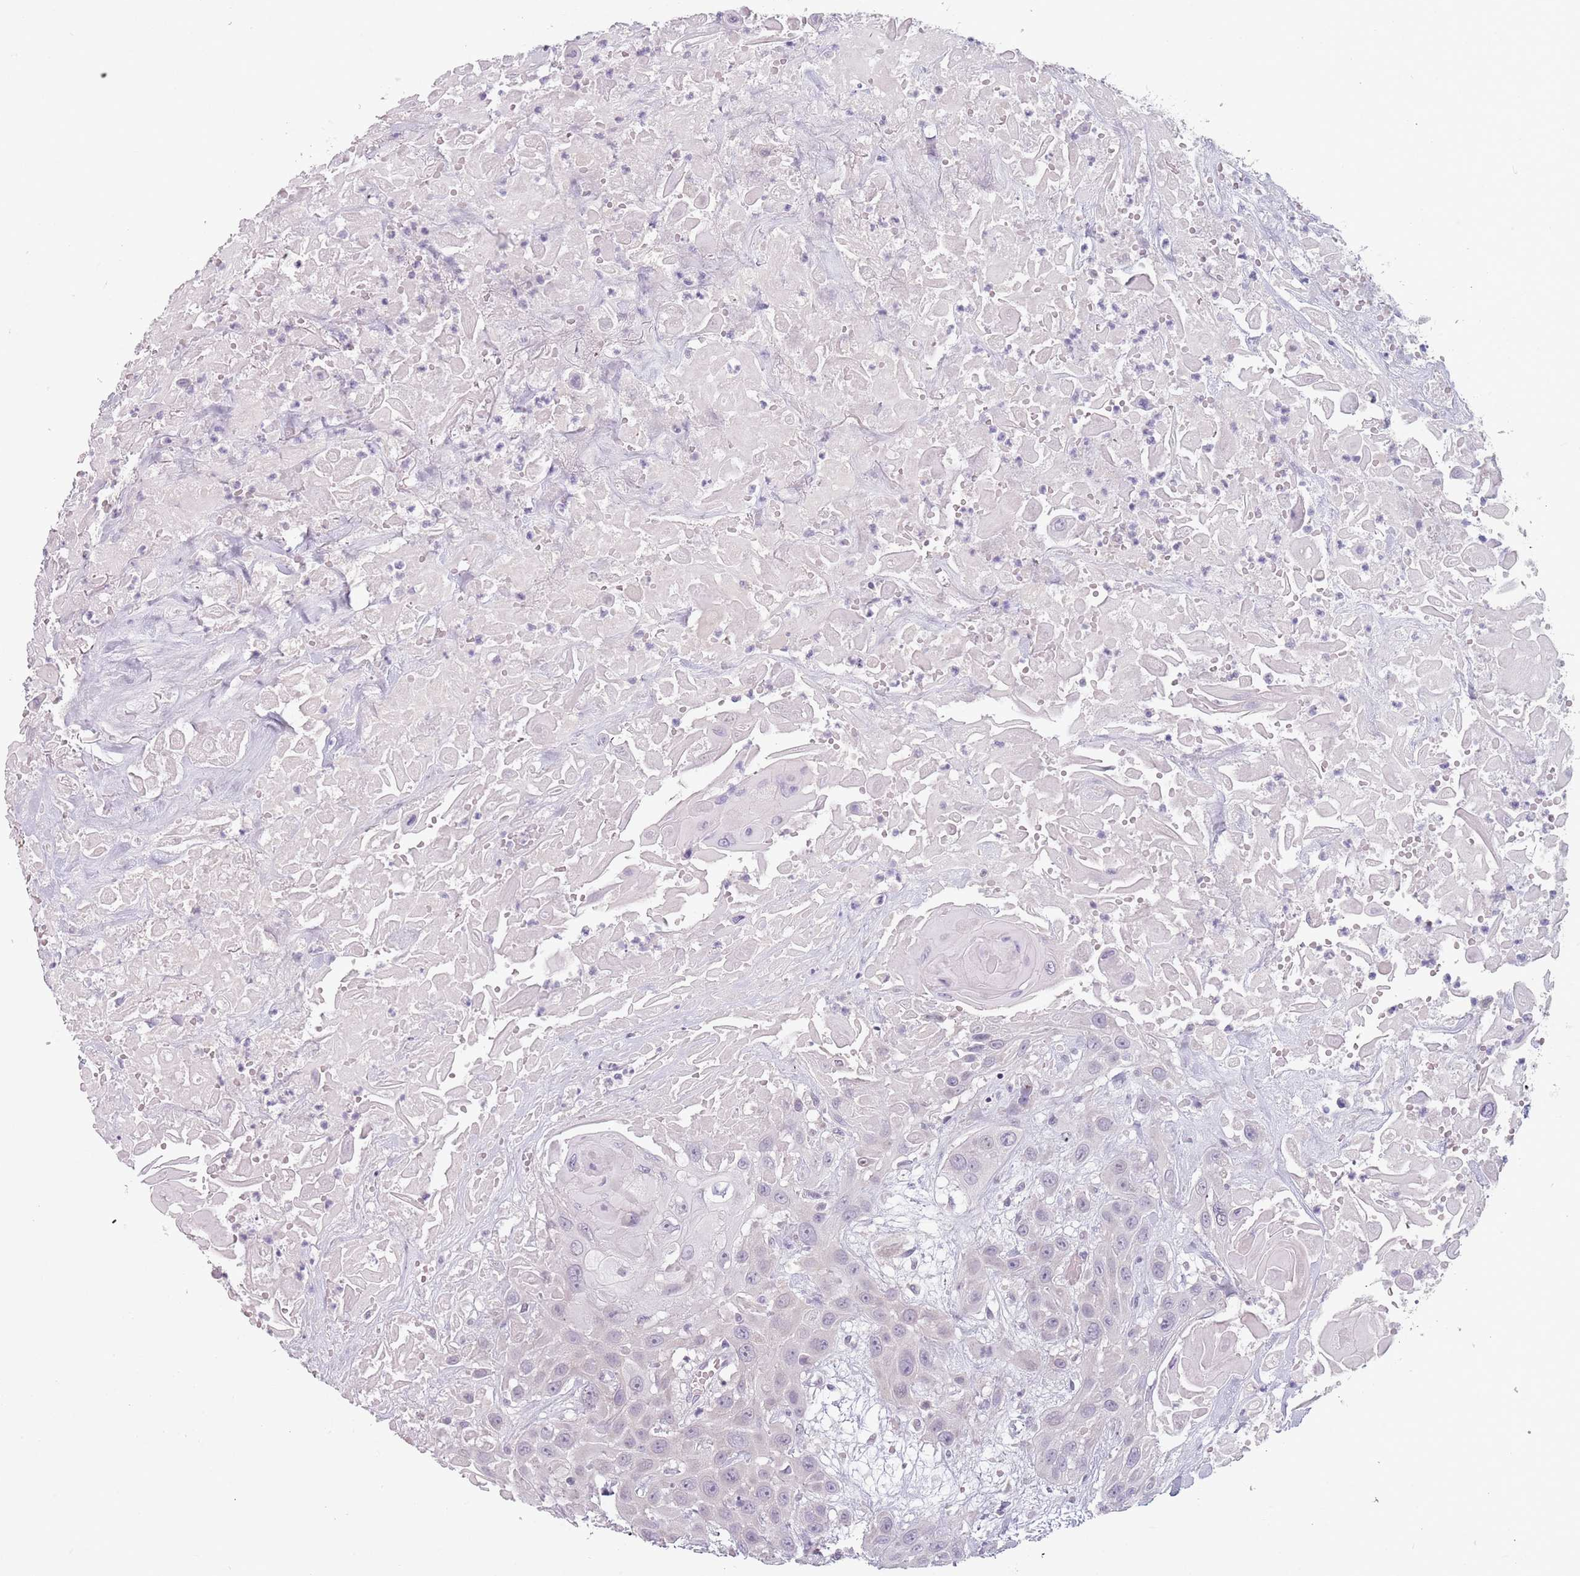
{"staining": {"intensity": "negative", "quantity": "none", "location": "none"}, "tissue": "head and neck cancer", "cell_type": "Tumor cells", "image_type": "cancer", "snomed": [{"axis": "morphology", "description": "Squamous cell carcinoma, NOS"}, {"axis": "topography", "description": "Head-Neck"}], "caption": "Immunohistochemical staining of human squamous cell carcinoma (head and neck) reveals no significant positivity in tumor cells.", "gene": "CEP19", "patient": {"sex": "male", "age": 81}}